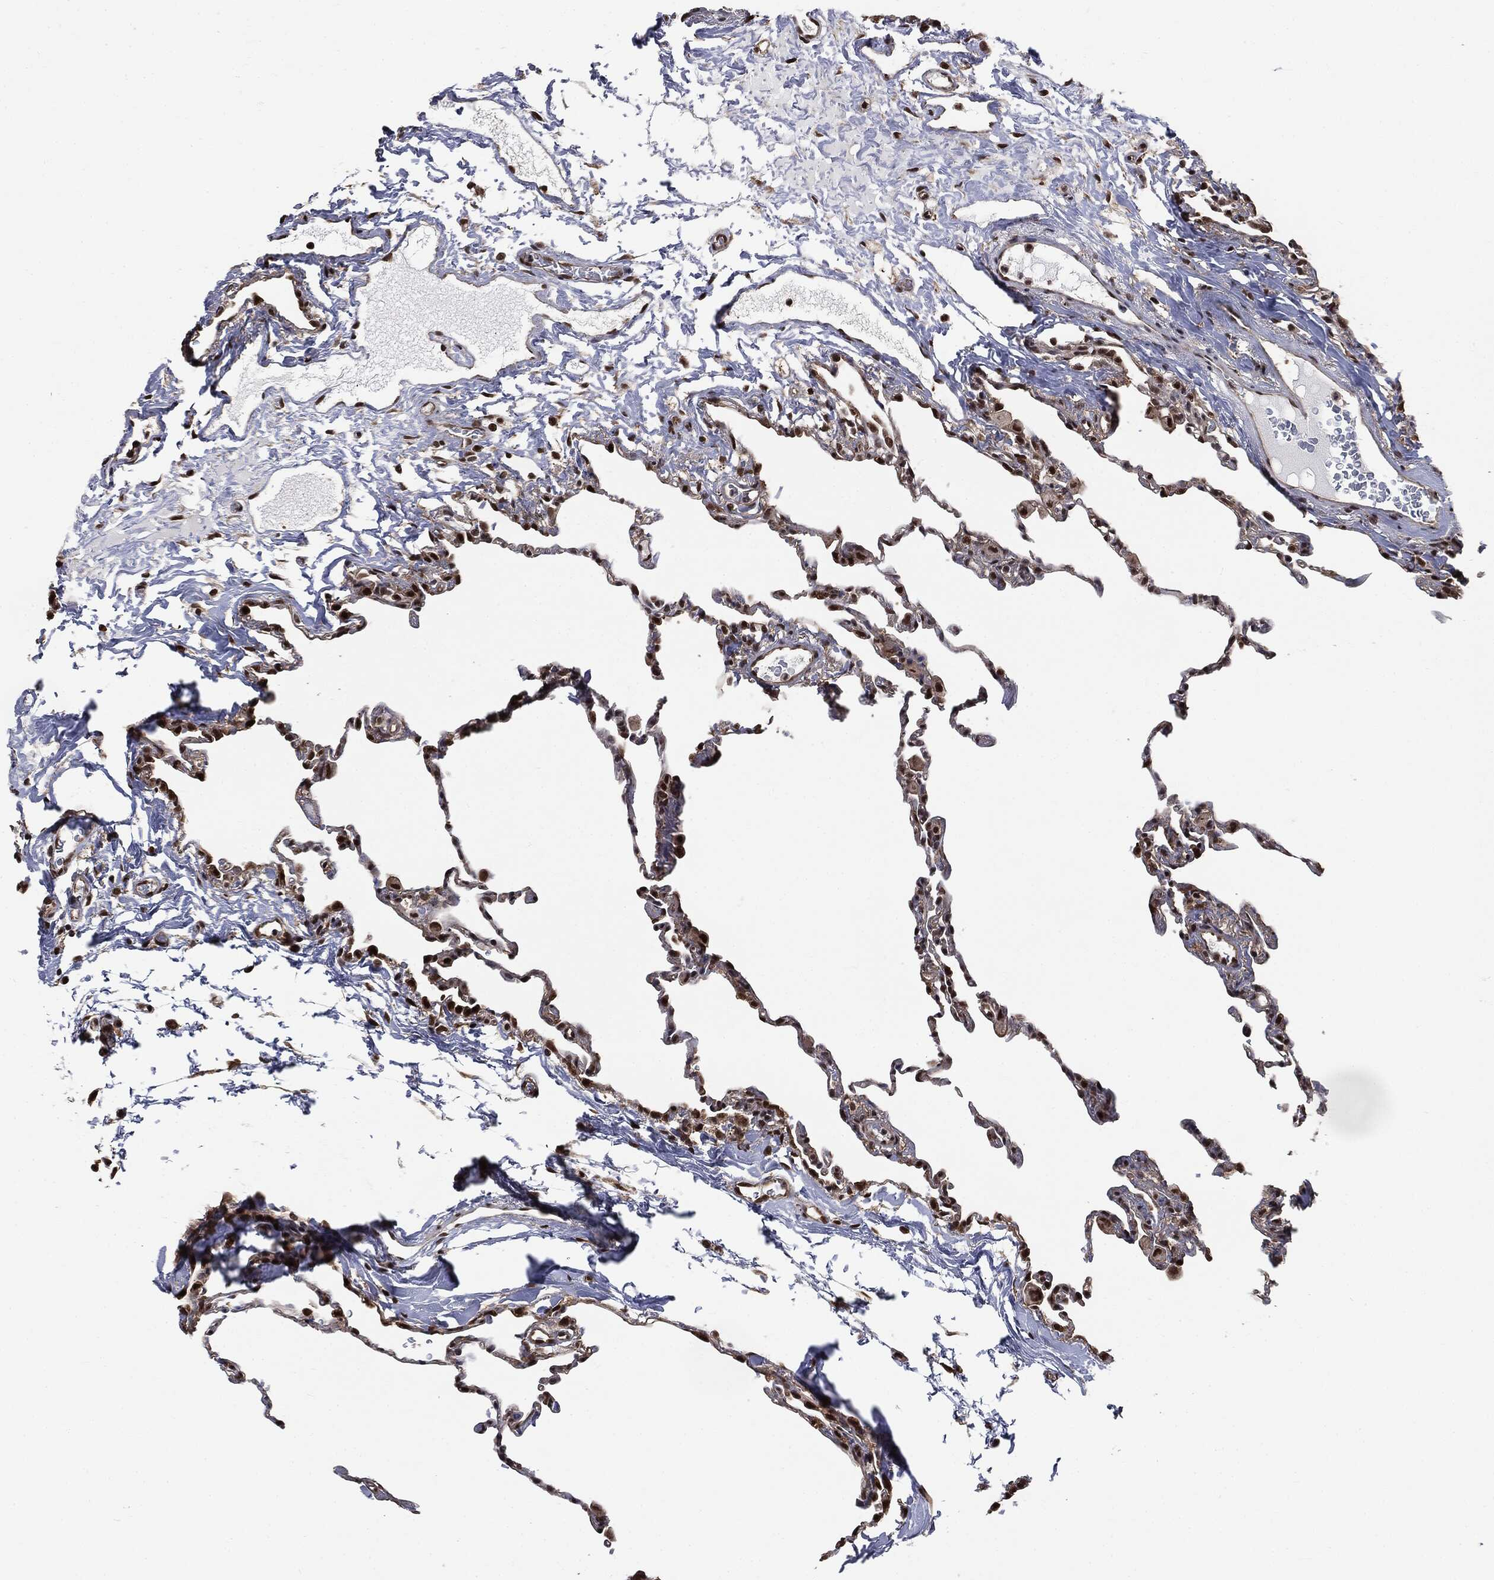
{"staining": {"intensity": "strong", "quantity": "25%-75%", "location": "nuclear"}, "tissue": "lung", "cell_type": "Alveolar cells", "image_type": "normal", "snomed": [{"axis": "morphology", "description": "Normal tissue, NOS"}, {"axis": "topography", "description": "Lung"}], "caption": "Lung stained with DAB (3,3'-diaminobenzidine) IHC displays high levels of strong nuclear staining in about 25%-75% of alveolar cells. Immunohistochemistry (ihc) stains the protein of interest in brown and the nuclei are stained blue.", "gene": "SHLD2", "patient": {"sex": "female", "age": 57}}